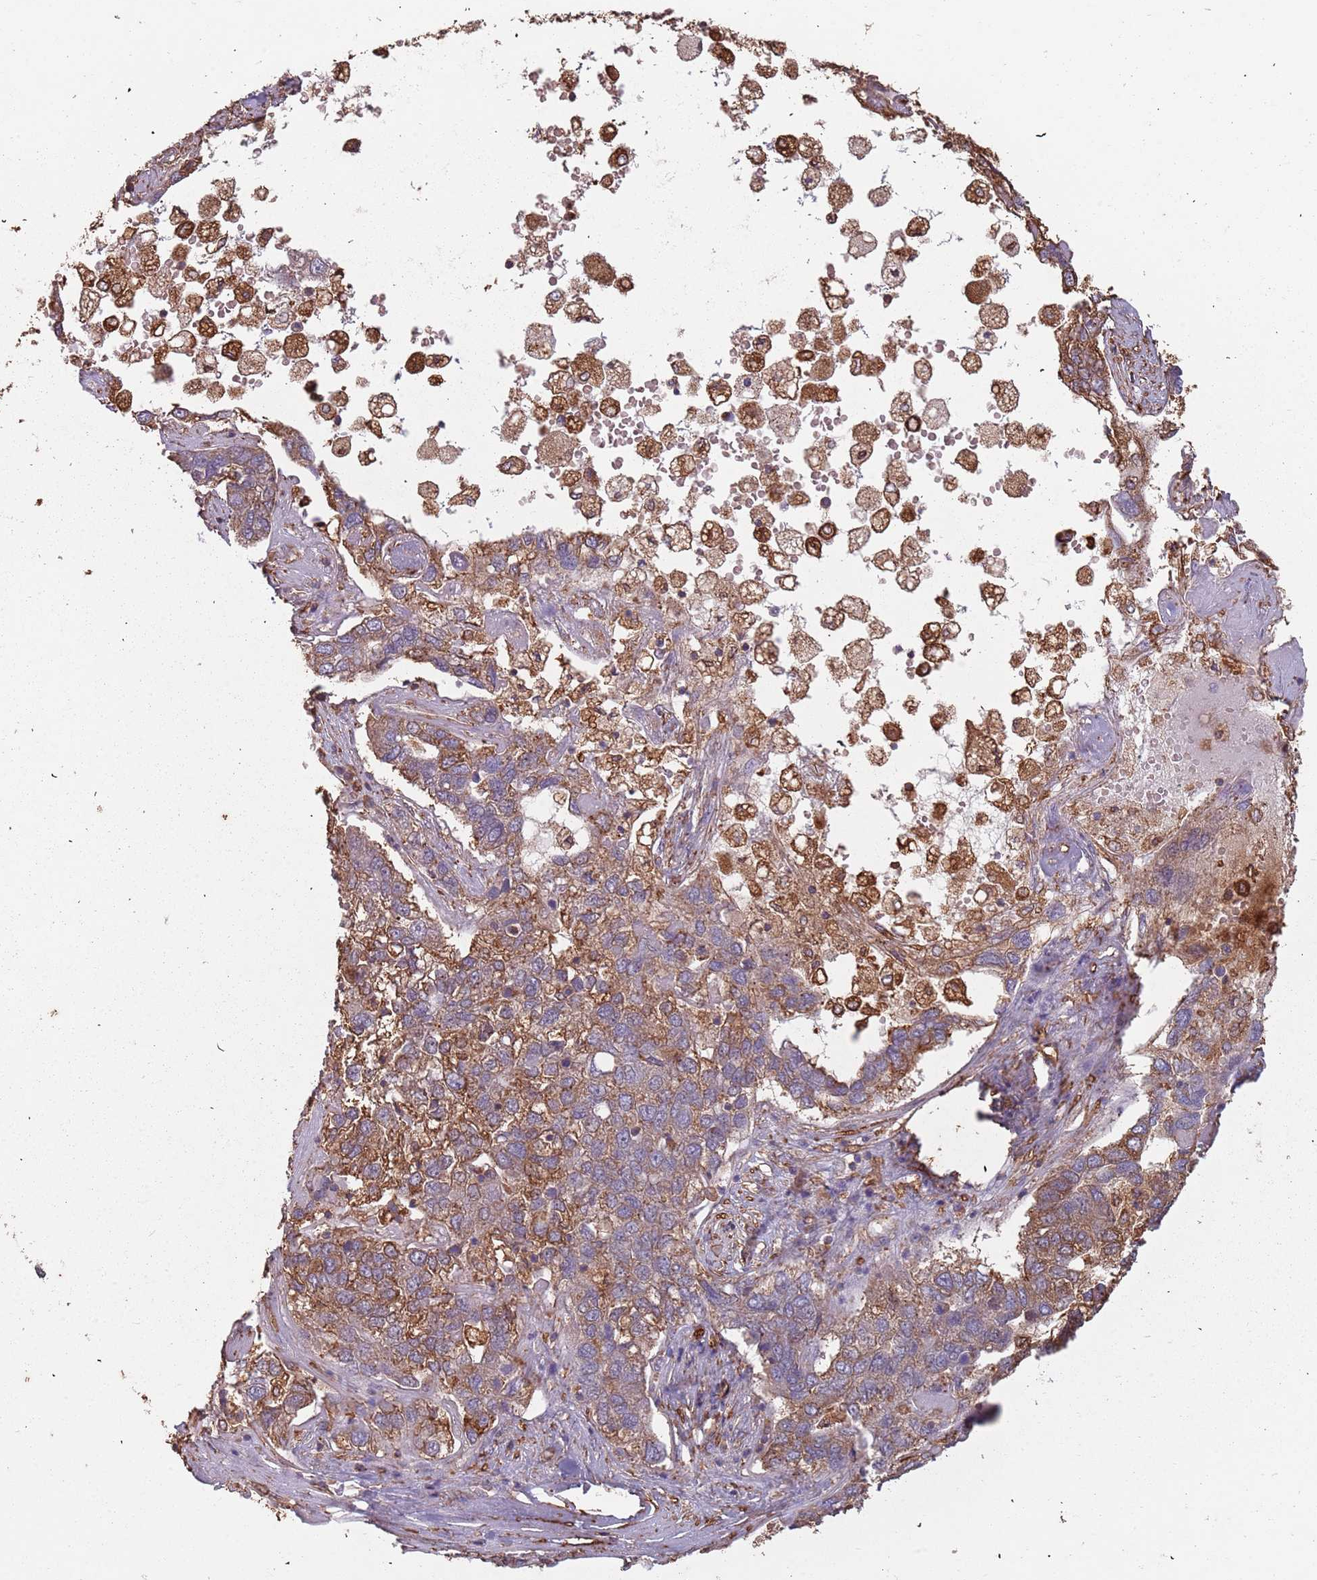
{"staining": {"intensity": "moderate", "quantity": ">75%", "location": "cytoplasmic/membranous"}, "tissue": "pancreatic cancer", "cell_type": "Tumor cells", "image_type": "cancer", "snomed": [{"axis": "morphology", "description": "Adenocarcinoma, NOS"}, {"axis": "topography", "description": "Pancreas"}], "caption": "This micrograph demonstrates pancreatic adenocarcinoma stained with IHC to label a protein in brown. The cytoplasmic/membranous of tumor cells show moderate positivity for the protein. Nuclei are counter-stained blue.", "gene": "ATOSB", "patient": {"sex": "female", "age": 61}}